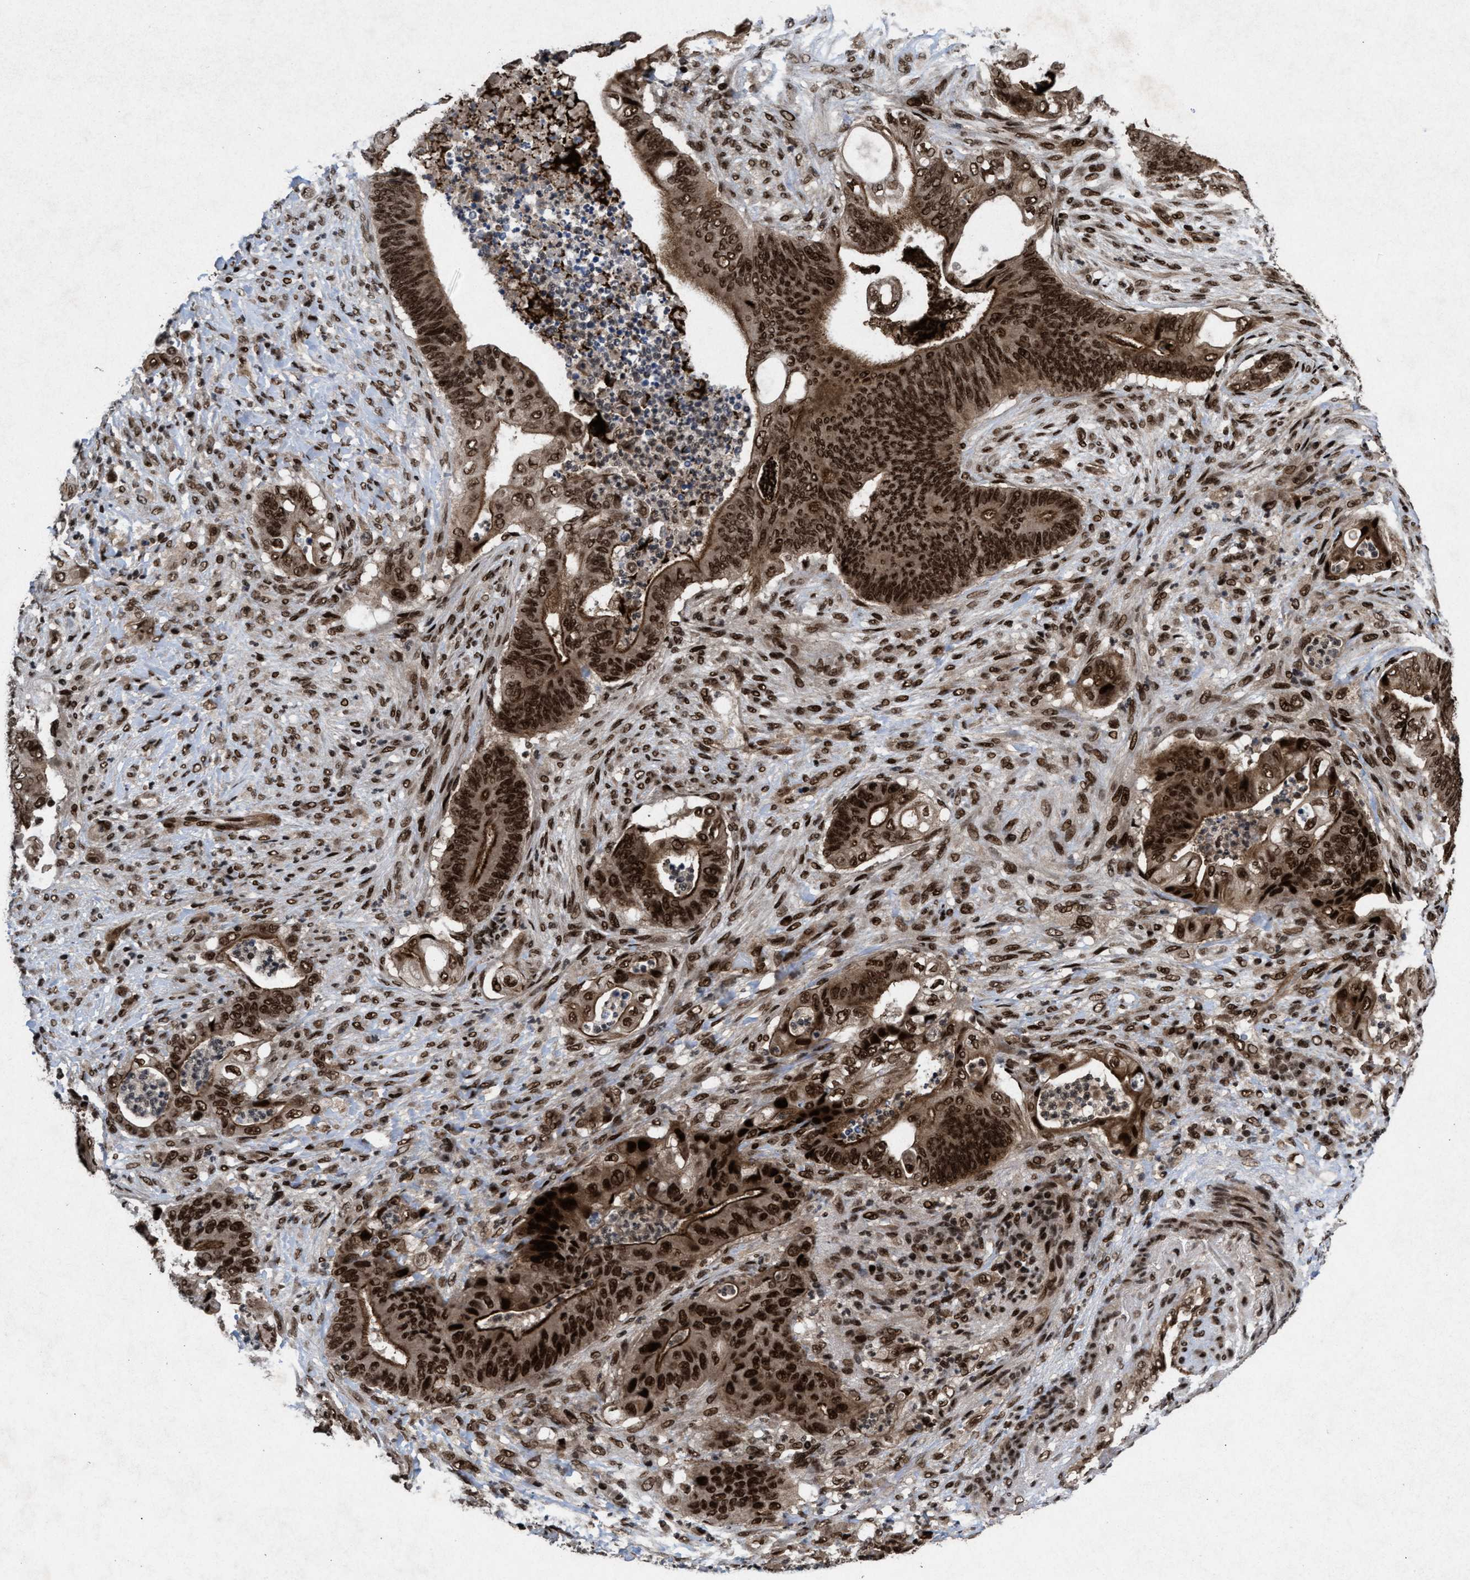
{"staining": {"intensity": "strong", "quantity": ">75%", "location": "cytoplasmic/membranous,nuclear"}, "tissue": "stomach cancer", "cell_type": "Tumor cells", "image_type": "cancer", "snomed": [{"axis": "morphology", "description": "Adenocarcinoma, NOS"}, {"axis": "topography", "description": "Stomach"}], "caption": "About >75% of tumor cells in stomach adenocarcinoma exhibit strong cytoplasmic/membranous and nuclear protein positivity as visualized by brown immunohistochemical staining.", "gene": "WIZ", "patient": {"sex": "female", "age": 73}}